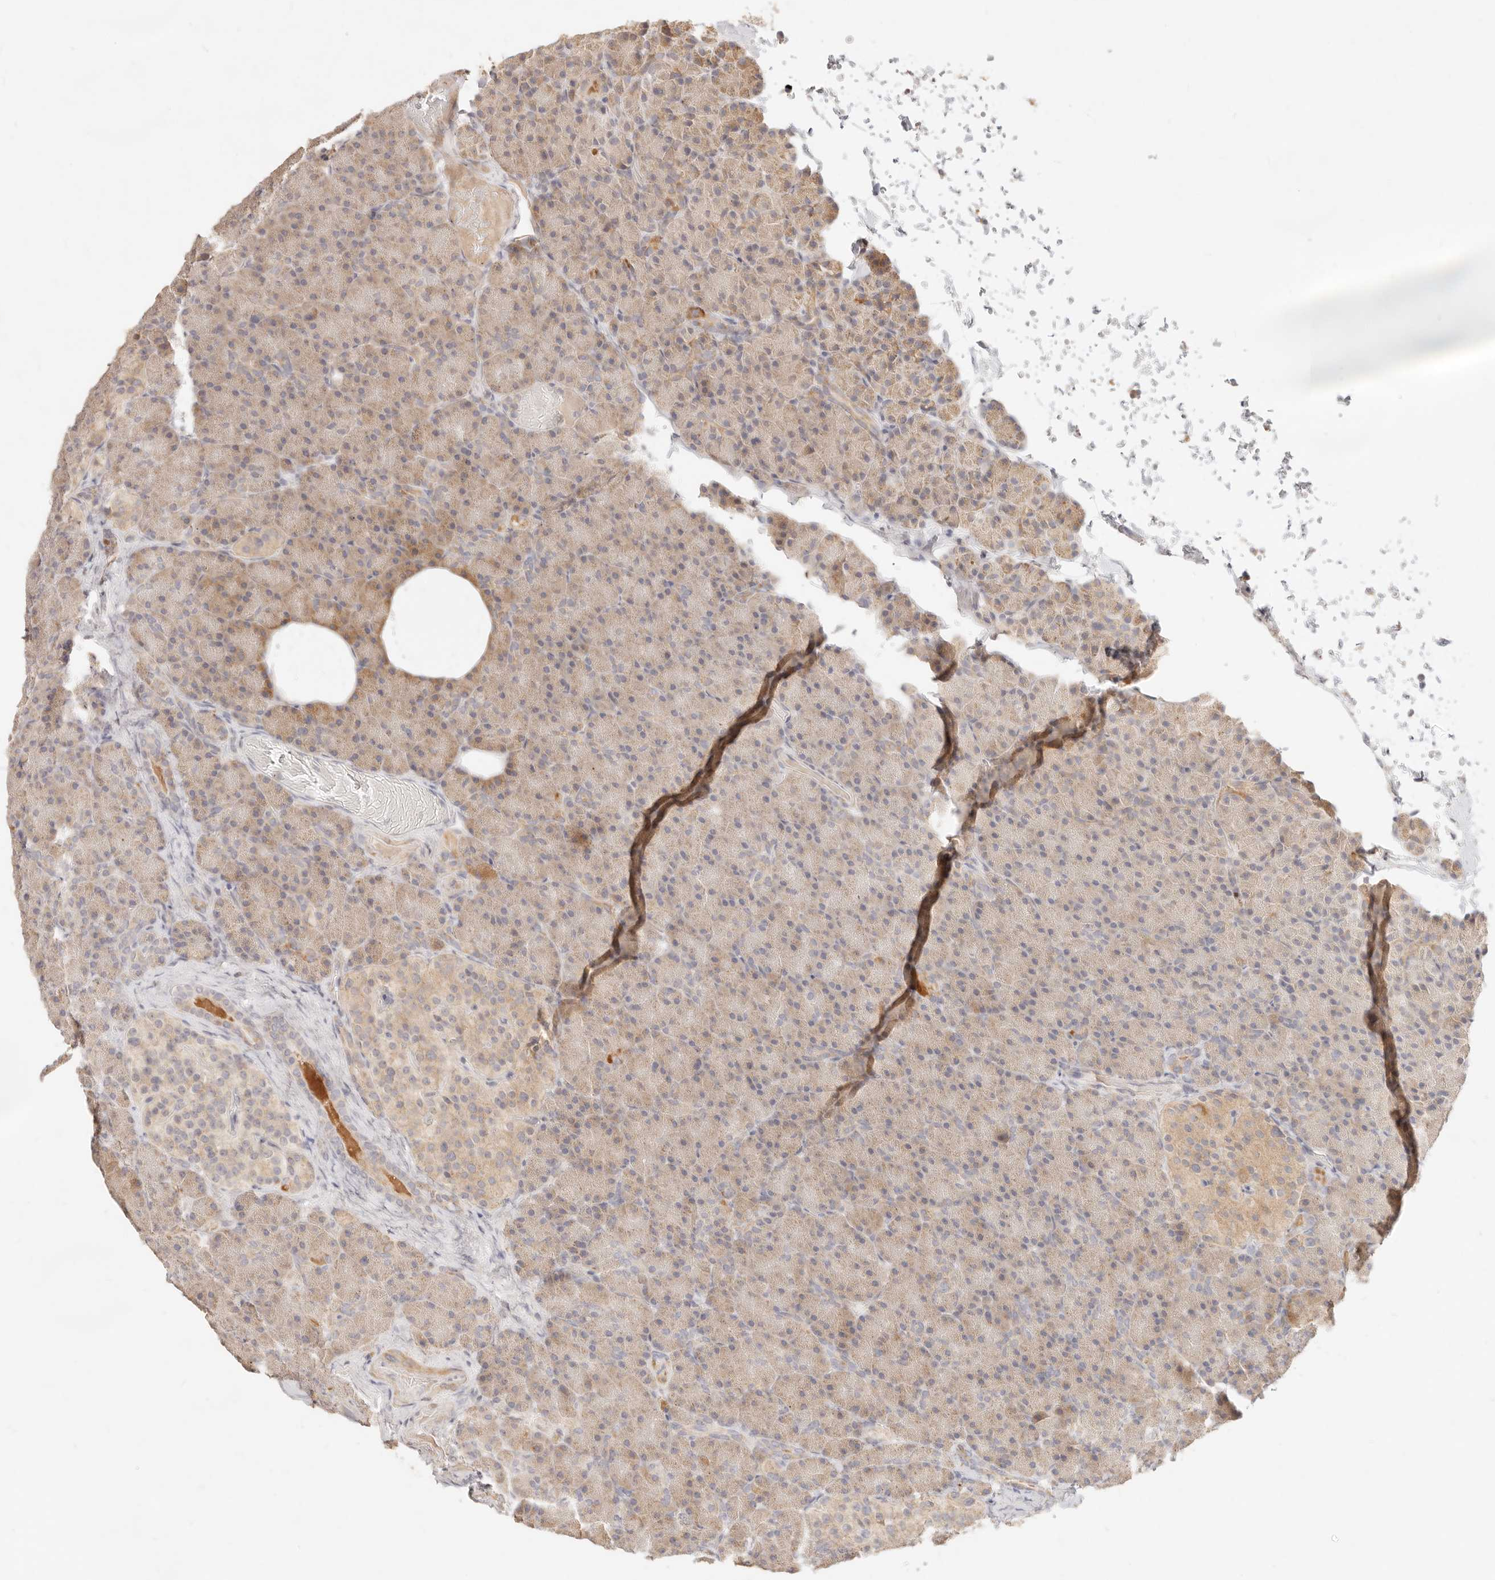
{"staining": {"intensity": "moderate", "quantity": "25%-75%", "location": "cytoplasmic/membranous"}, "tissue": "pancreas", "cell_type": "Exocrine glandular cells", "image_type": "normal", "snomed": [{"axis": "morphology", "description": "Normal tissue, NOS"}, {"axis": "topography", "description": "Pancreas"}], "caption": "DAB (3,3'-diaminobenzidine) immunohistochemical staining of unremarkable pancreas shows moderate cytoplasmic/membranous protein staining in approximately 25%-75% of exocrine glandular cells.", "gene": "RUBCNL", "patient": {"sex": "female", "age": 43}}